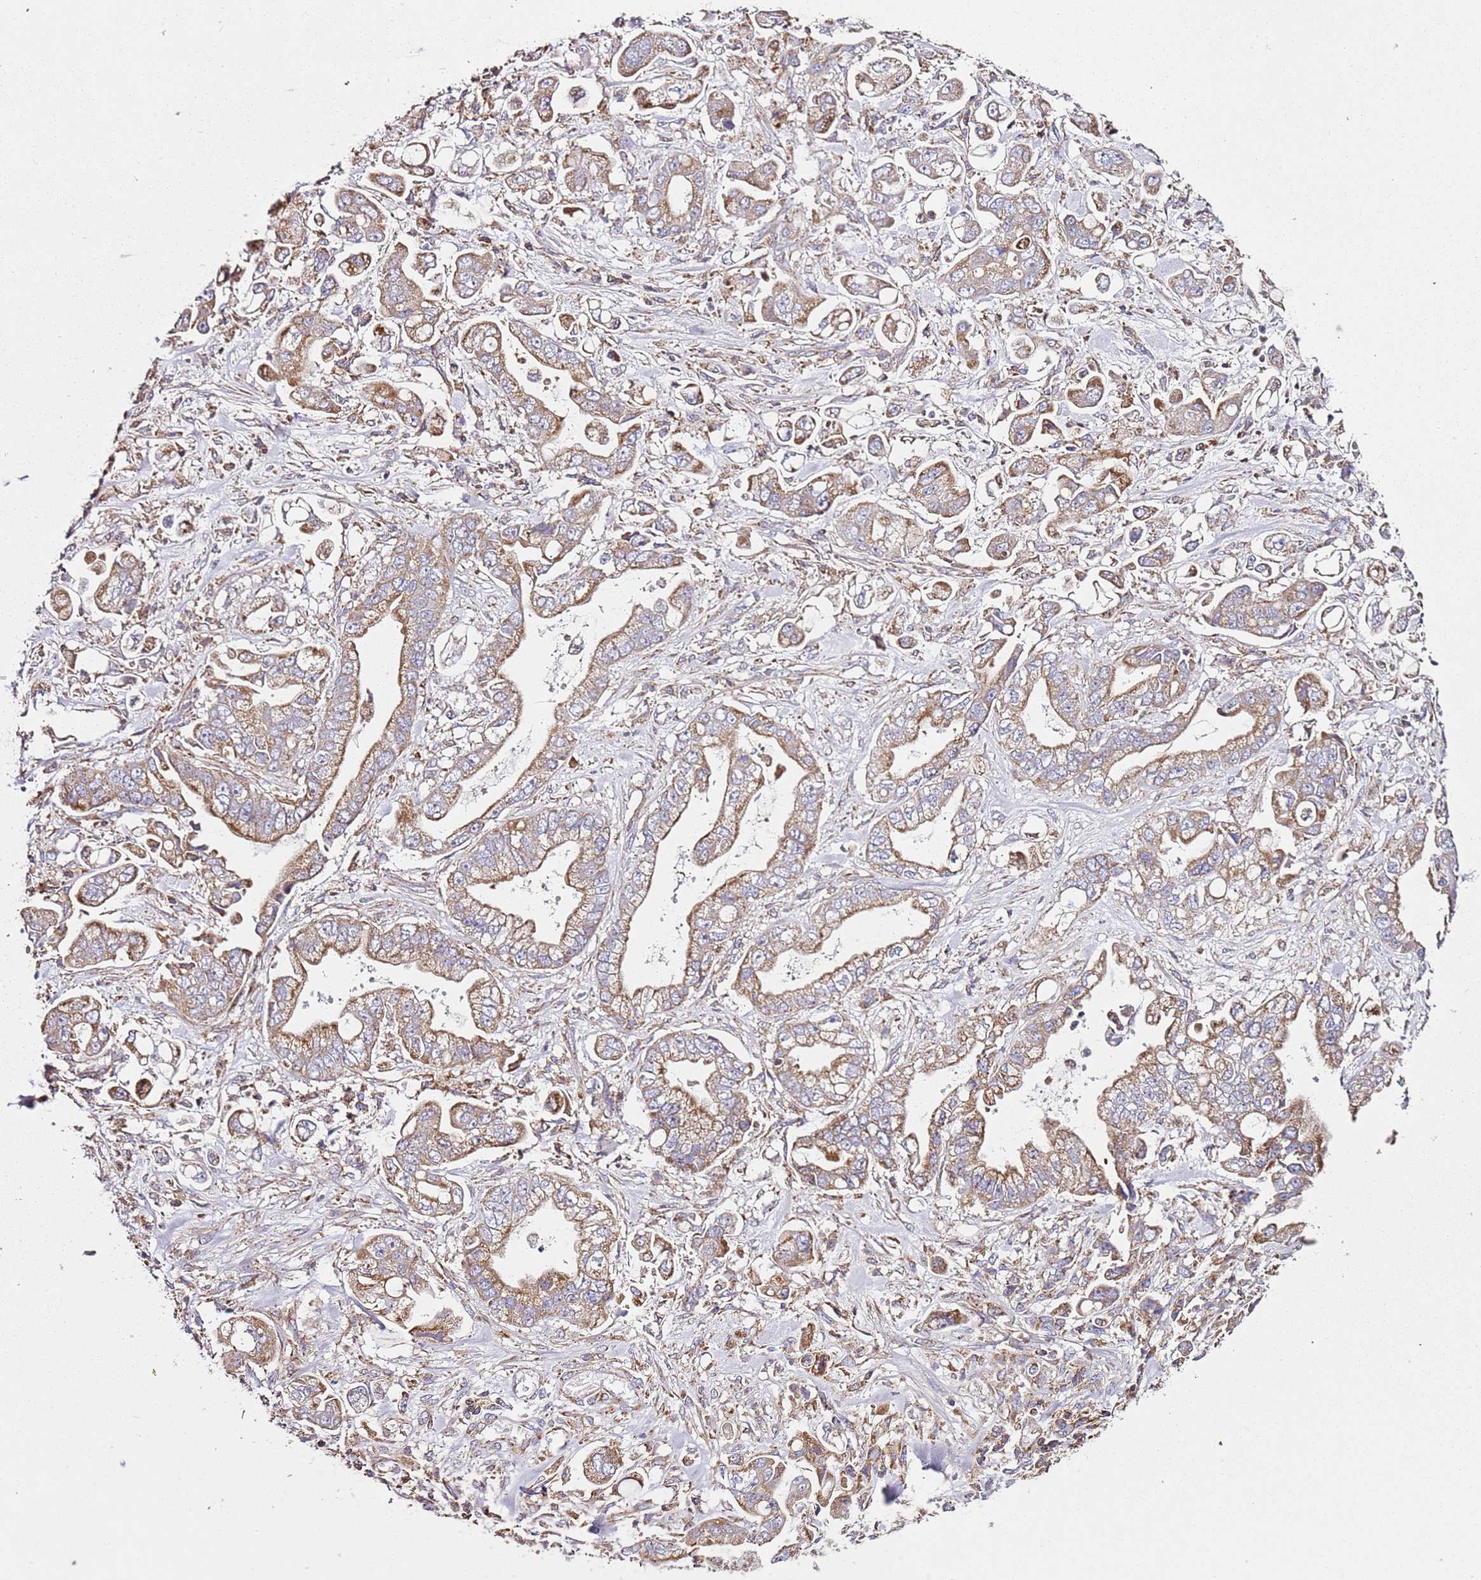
{"staining": {"intensity": "moderate", "quantity": ">75%", "location": "cytoplasmic/membranous"}, "tissue": "stomach cancer", "cell_type": "Tumor cells", "image_type": "cancer", "snomed": [{"axis": "morphology", "description": "Adenocarcinoma, NOS"}, {"axis": "topography", "description": "Stomach"}], "caption": "This histopathology image displays IHC staining of stomach cancer, with medium moderate cytoplasmic/membranous expression in about >75% of tumor cells.", "gene": "RMND5A", "patient": {"sex": "male", "age": 62}}